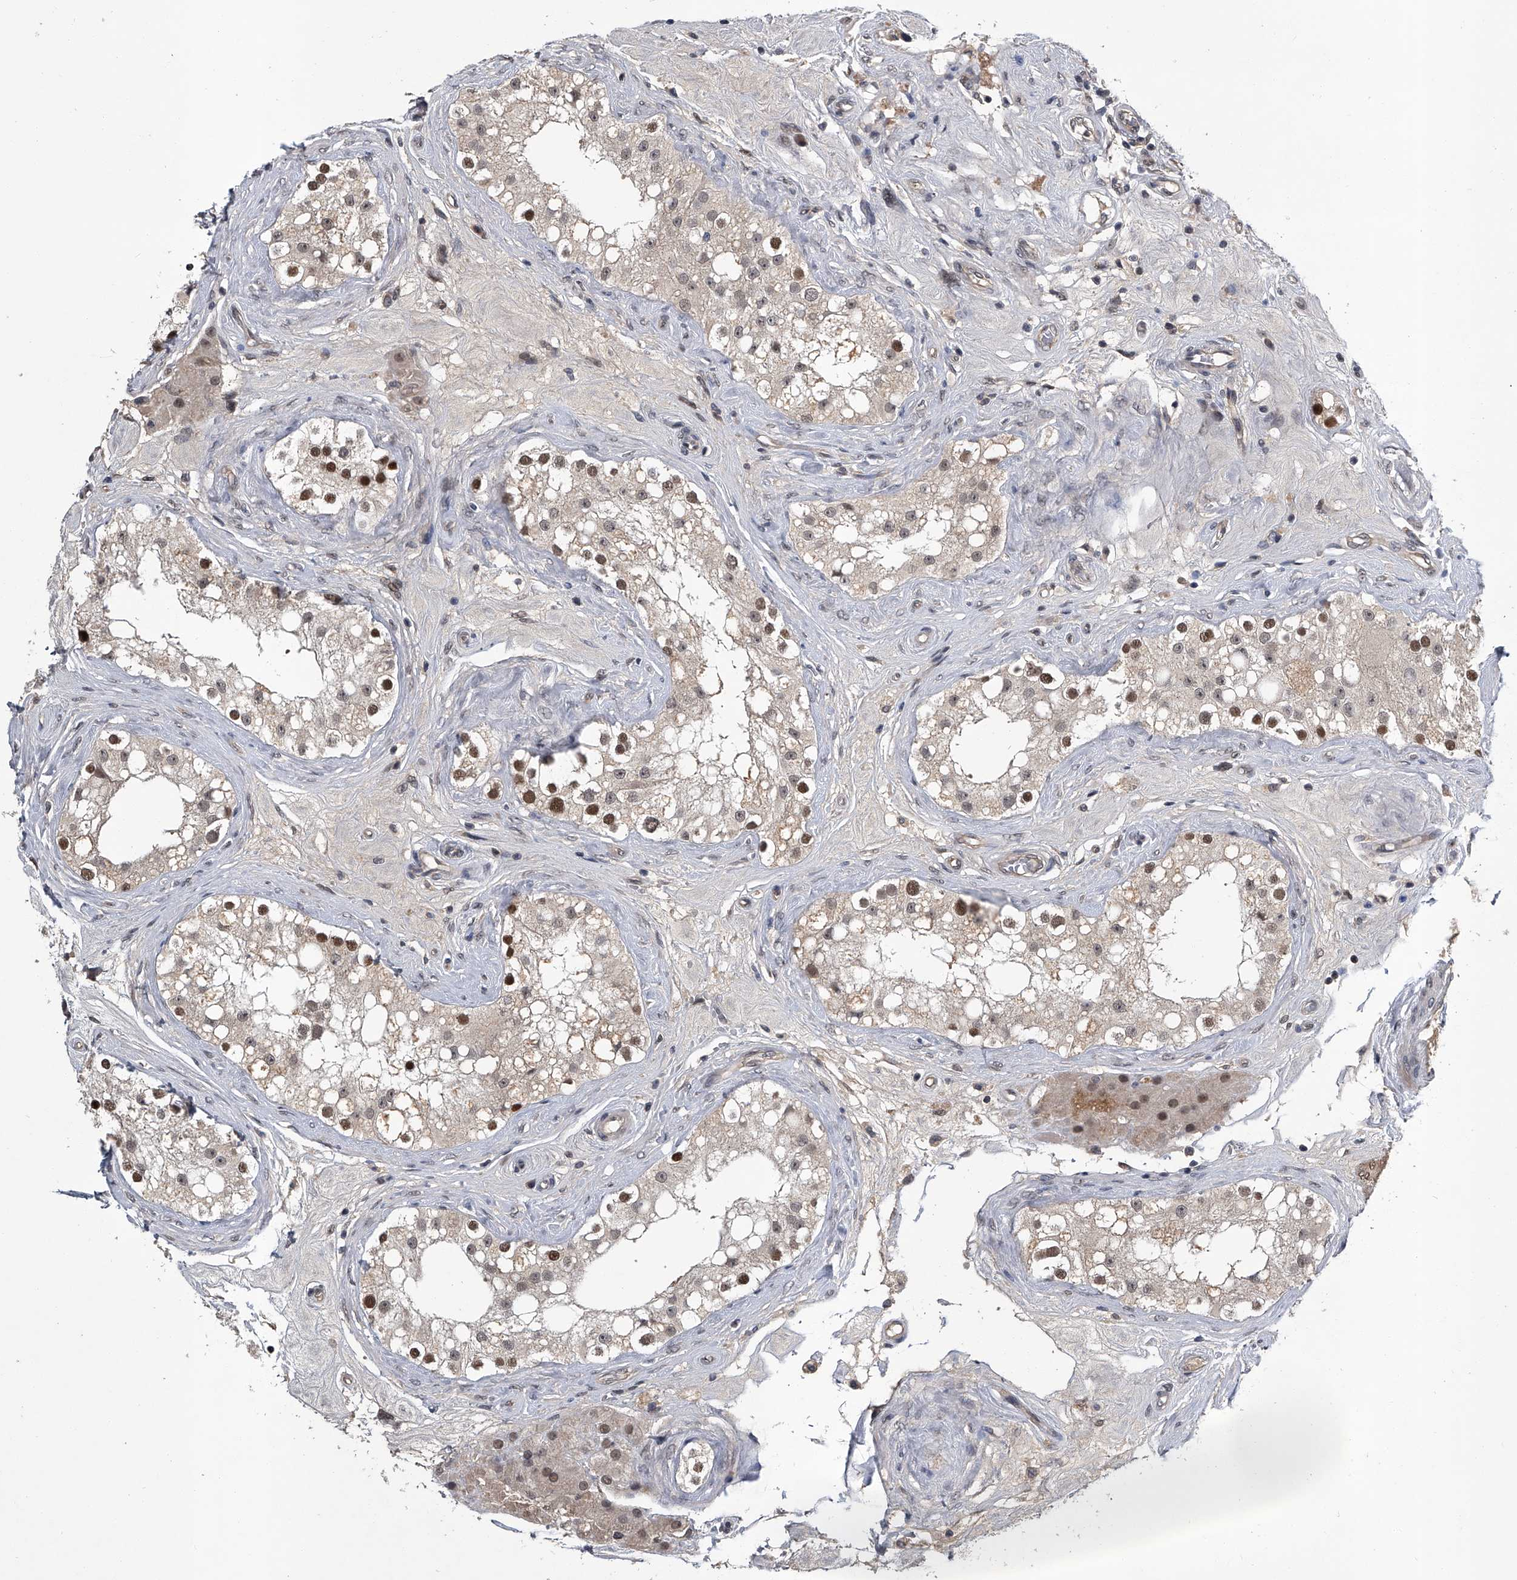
{"staining": {"intensity": "strong", "quantity": "<25%", "location": "nuclear"}, "tissue": "testis", "cell_type": "Cells in seminiferous ducts", "image_type": "normal", "snomed": [{"axis": "morphology", "description": "Normal tissue, NOS"}, {"axis": "topography", "description": "Testis"}], "caption": "Normal testis shows strong nuclear staining in about <25% of cells in seminiferous ducts, visualized by immunohistochemistry.", "gene": "SLC12A8", "patient": {"sex": "male", "age": 84}}